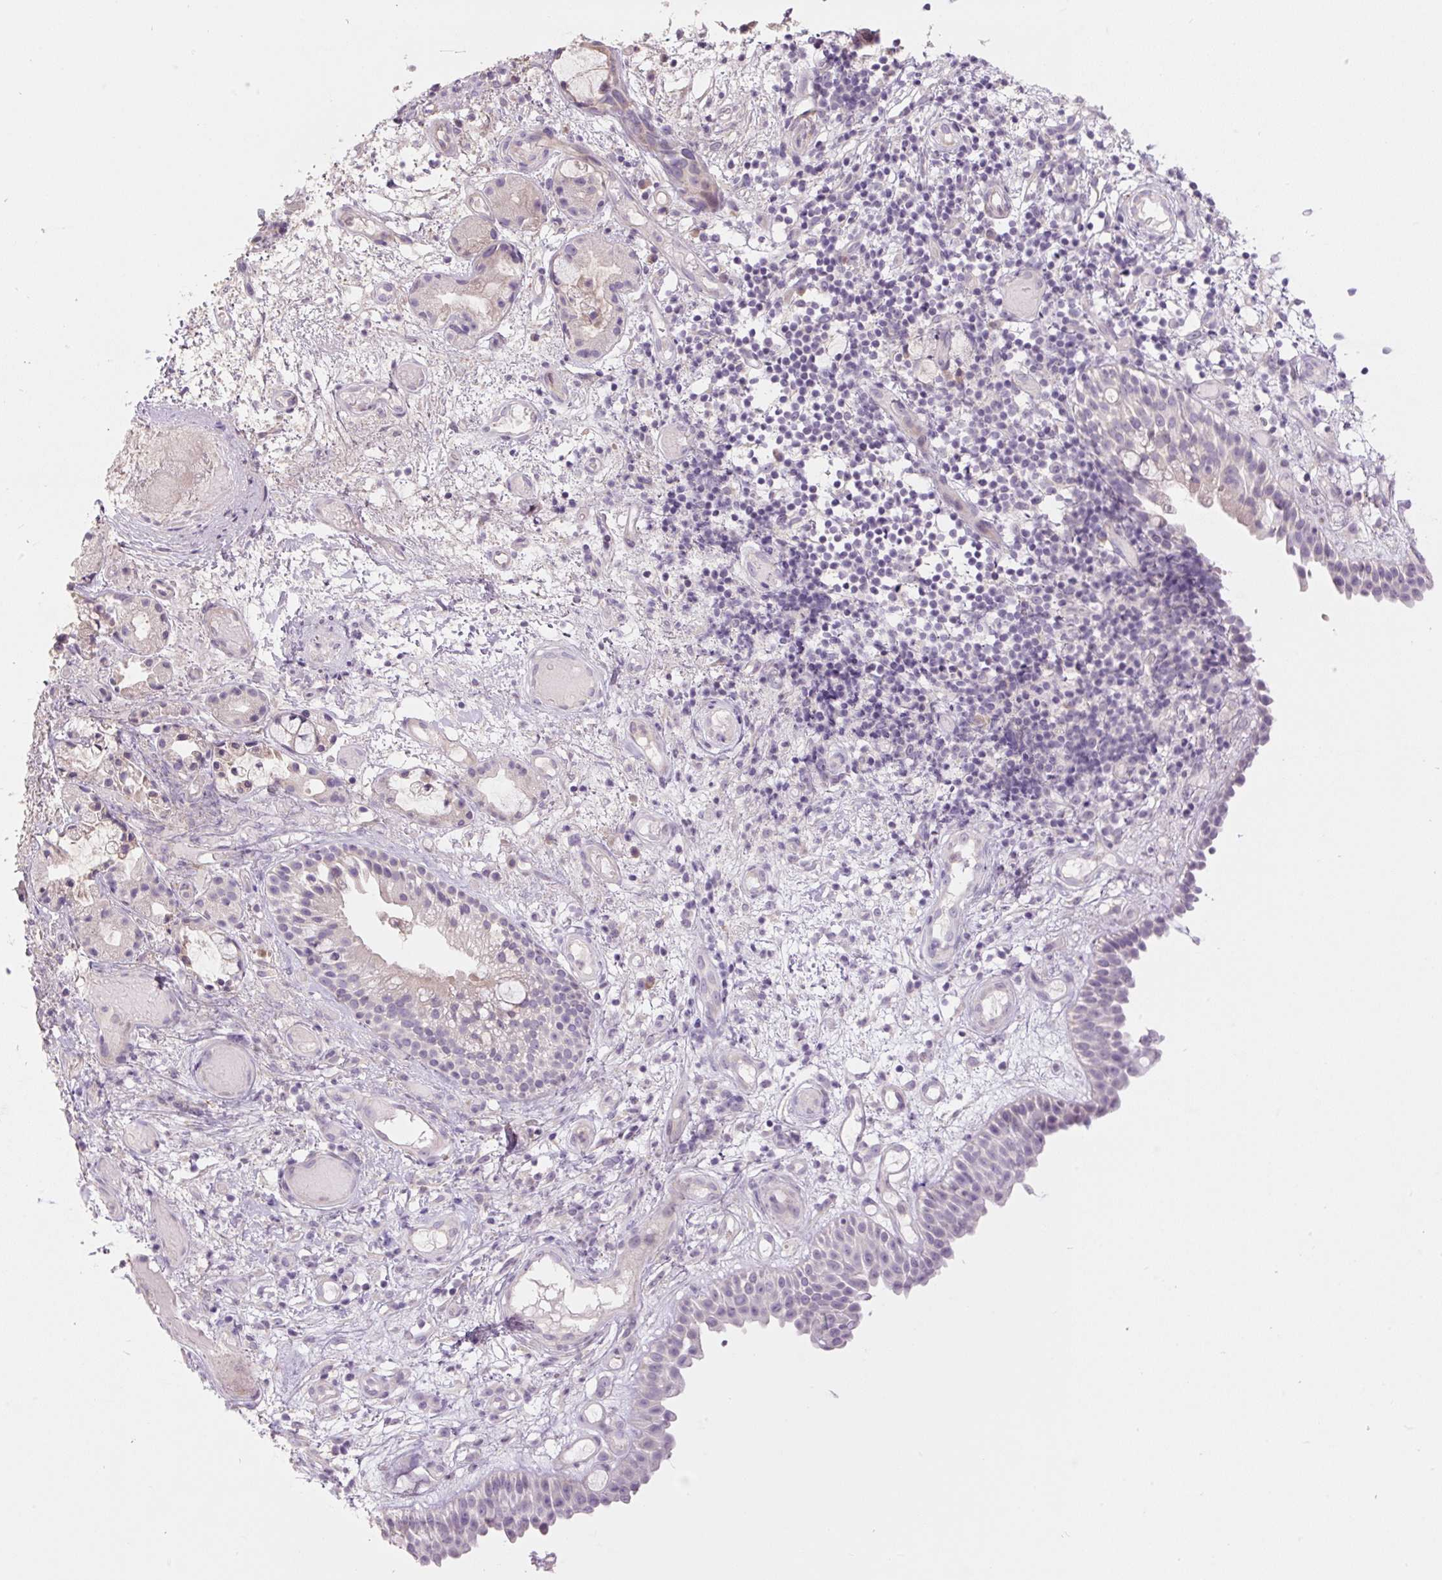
{"staining": {"intensity": "weak", "quantity": "<25%", "location": "cytoplasmic/membranous"}, "tissue": "nasopharynx", "cell_type": "Respiratory epithelial cells", "image_type": "normal", "snomed": [{"axis": "morphology", "description": "Normal tissue, NOS"}, {"axis": "morphology", "description": "Inflammation, NOS"}, {"axis": "topography", "description": "Nasopharynx"}], "caption": "This is an IHC histopathology image of normal human nasopharynx. There is no positivity in respiratory epithelial cells.", "gene": "TMEM100", "patient": {"sex": "male", "age": 54}}